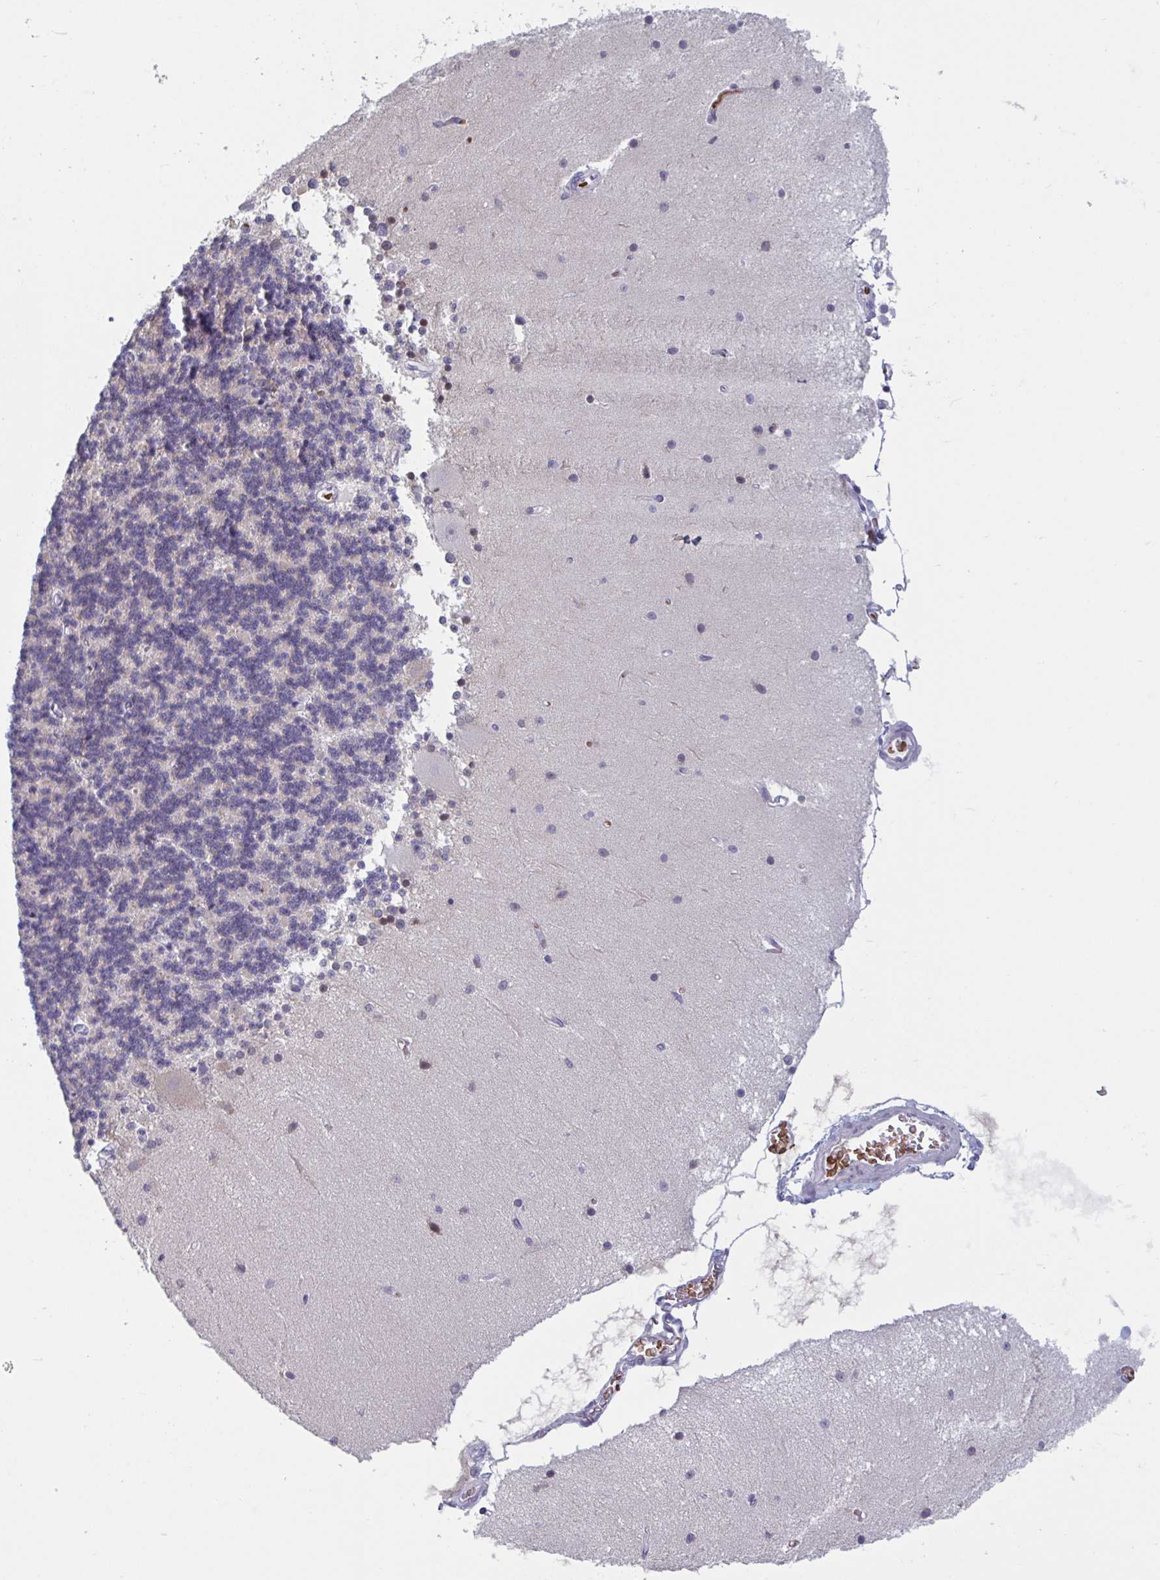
{"staining": {"intensity": "negative", "quantity": "none", "location": "none"}, "tissue": "cerebellum", "cell_type": "Cells in granular layer", "image_type": "normal", "snomed": [{"axis": "morphology", "description": "Normal tissue, NOS"}, {"axis": "topography", "description": "Cerebellum"}], "caption": "Cerebellum stained for a protein using immunohistochemistry displays no positivity cells in granular layer.", "gene": "HSD11B2", "patient": {"sex": "female", "age": 54}}